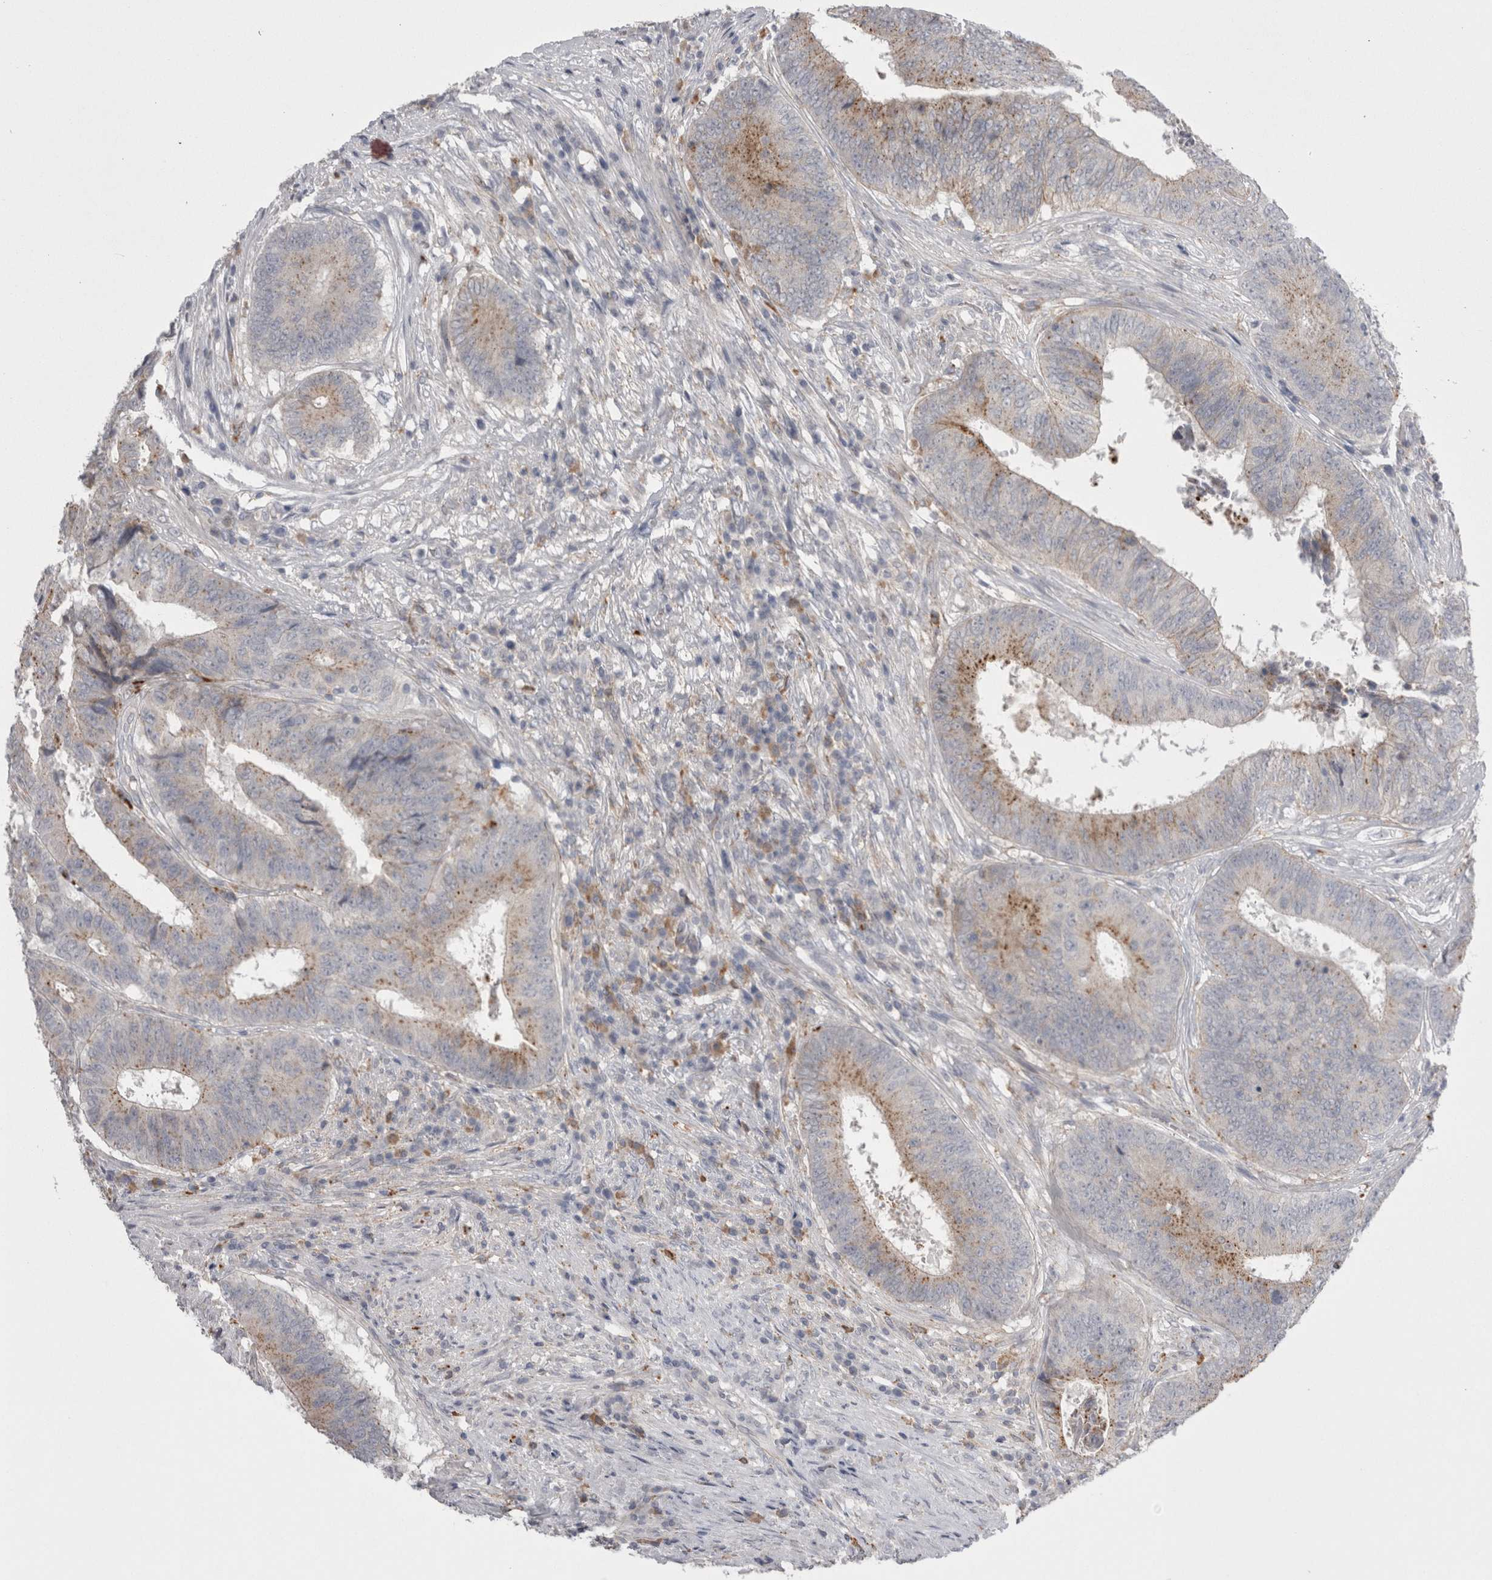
{"staining": {"intensity": "moderate", "quantity": "<25%", "location": "cytoplasmic/membranous"}, "tissue": "colorectal cancer", "cell_type": "Tumor cells", "image_type": "cancer", "snomed": [{"axis": "morphology", "description": "Adenocarcinoma, NOS"}, {"axis": "topography", "description": "Rectum"}], "caption": "Colorectal cancer tissue displays moderate cytoplasmic/membranous positivity in approximately <25% of tumor cells, visualized by immunohistochemistry. The staining was performed using DAB, with brown indicating positive protein expression. Nuclei are stained blue with hematoxylin.", "gene": "EPDR1", "patient": {"sex": "male", "age": 72}}